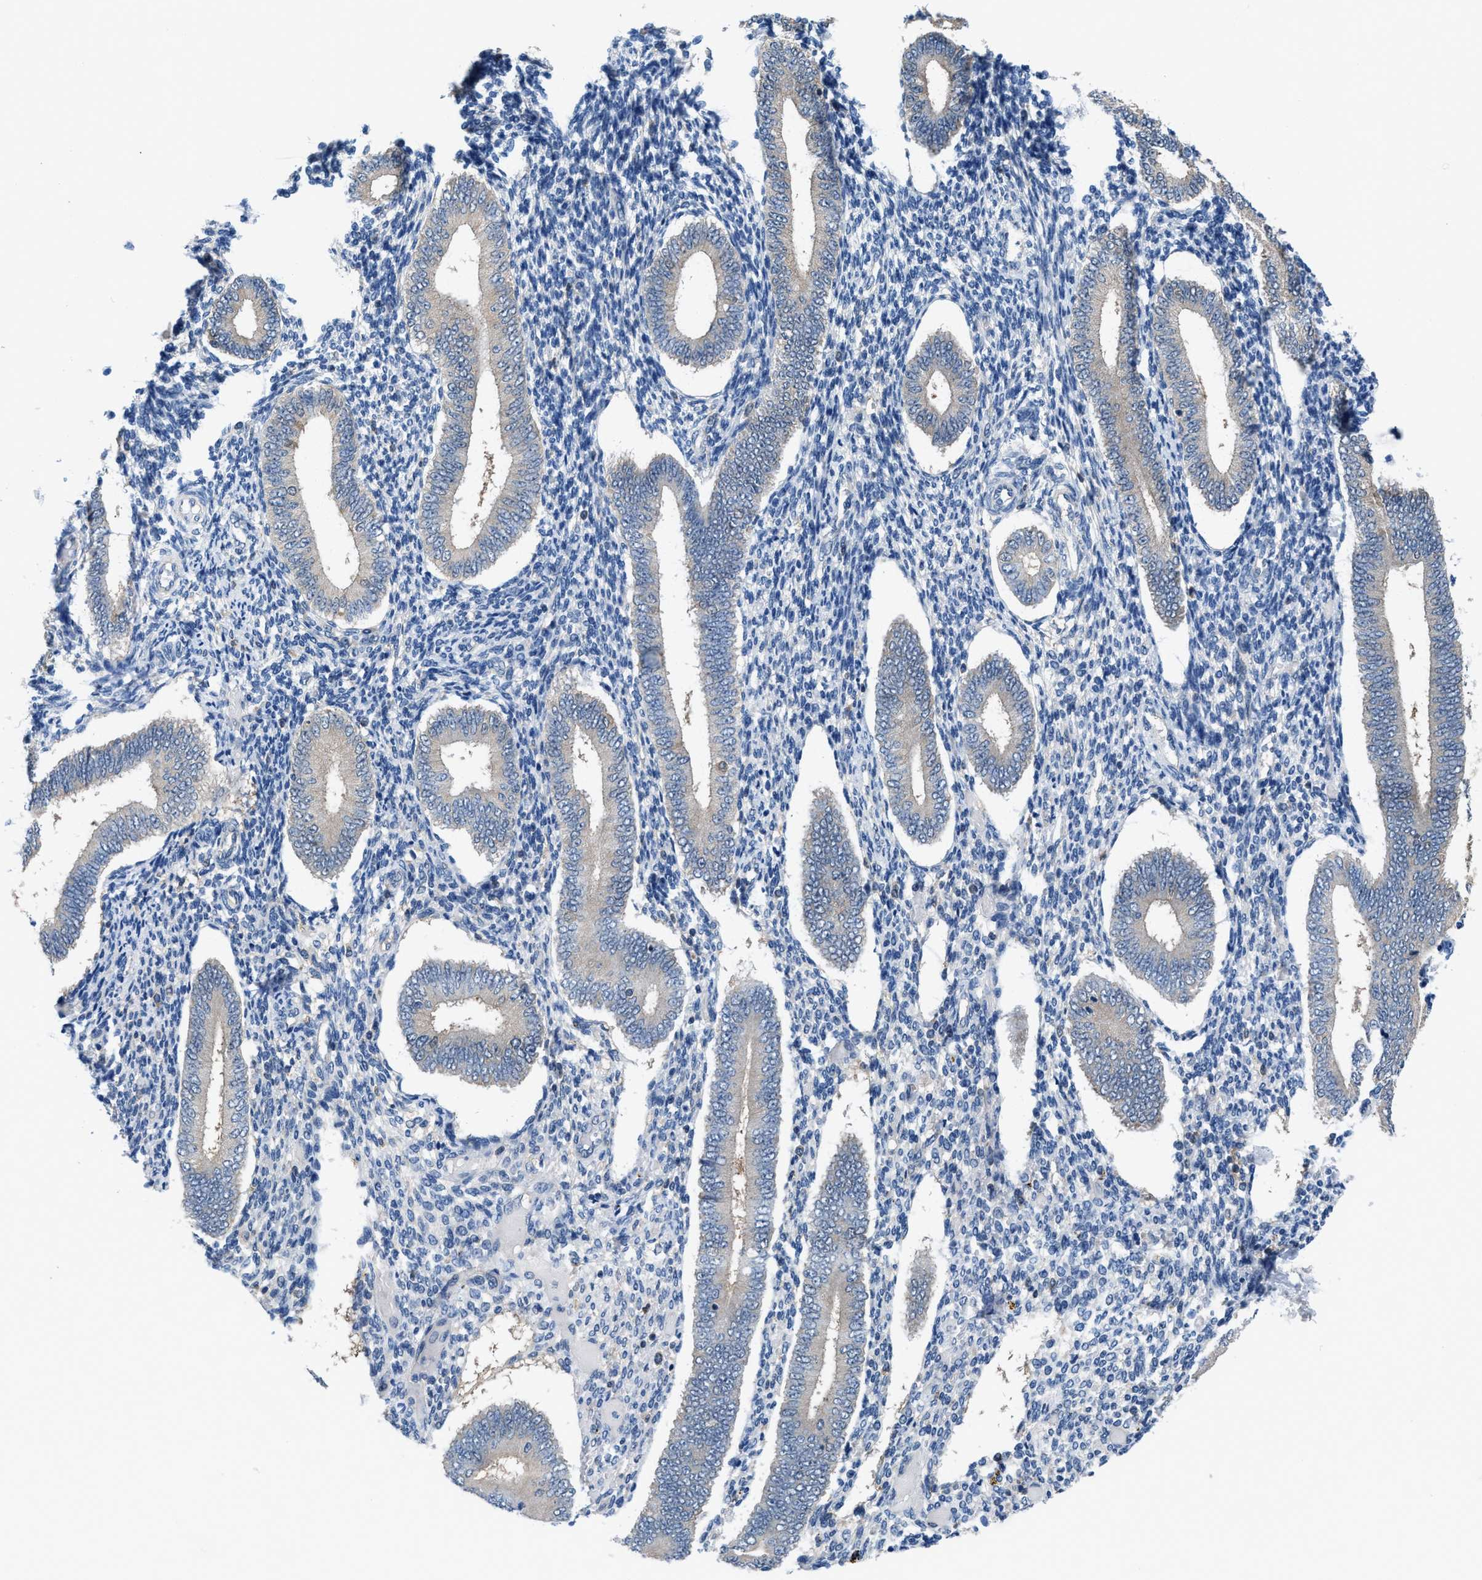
{"staining": {"intensity": "negative", "quantity": "none", "location": "none"}, "tissue": "endometrium", "cell_type": "Cells in endometrial stroma", "image_type": "normal", "snomed": [{"axis": "morphology", "description": "Normal tissue, NOS"}, {"axis": "topography", "description": "Endometrium"}], "caption": "This is an IHC photomicrograph of unremarkable human endometrium. There is no positivity in cells in endometrial stroma.", "gene": "NUDT5", "patient": {"sex": "female", "age": 42}}